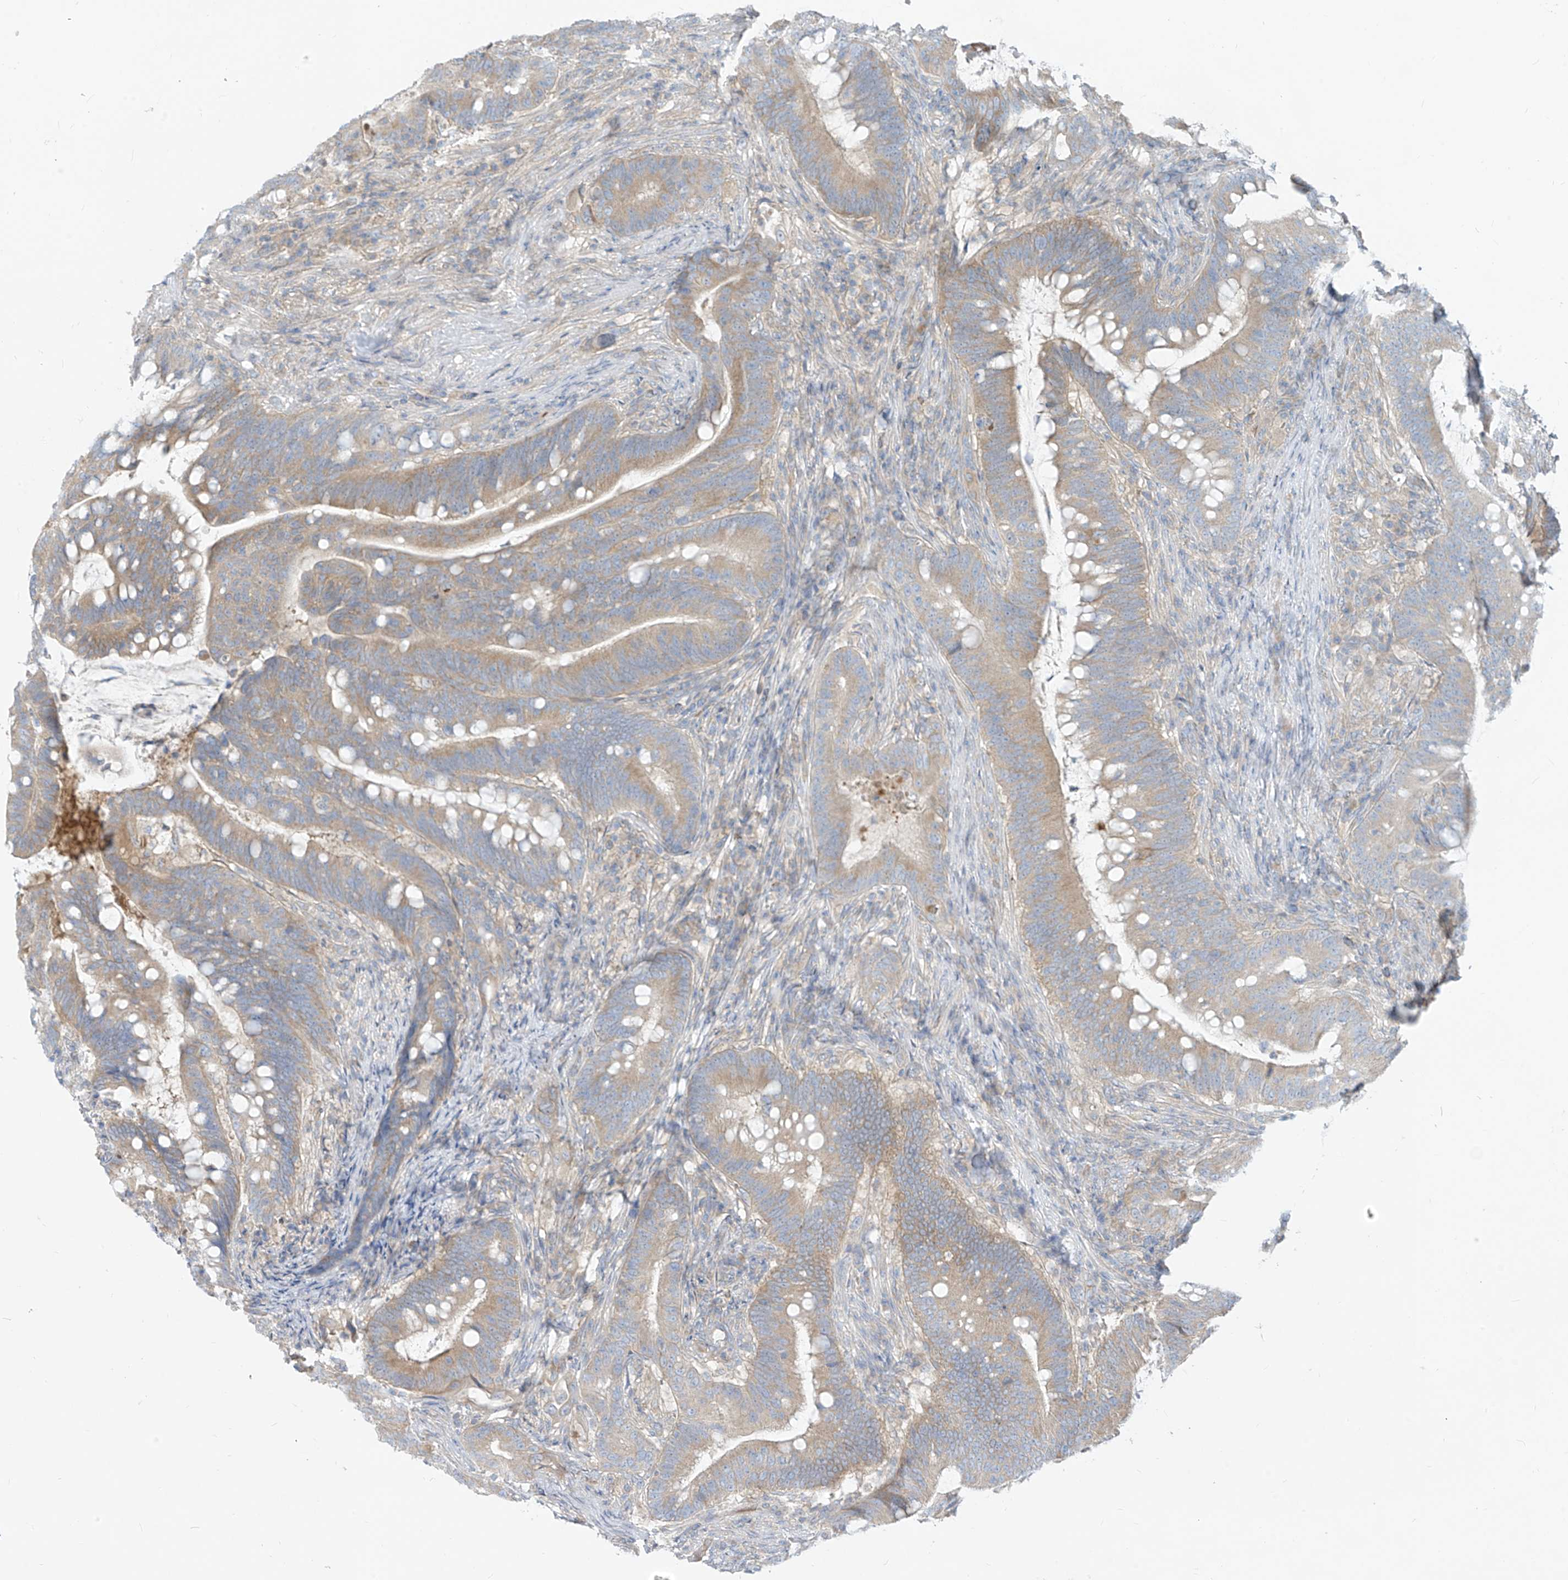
{"staining": {"intensity": "weak", "quantity": "25%-75%", "location": "cytoplasmic/membranous"}, "tissue": "colorectal cancer", "cell_type": "Tumor cells", "image_type": "cancer", "snomed": [{"axis": "morphology", "description": "Adenocarcinoma, NOS"}, {"axis": "topography", "description": "Colon"}], "caption": "About 25%-75% of tumor cells in adenocarcinoma (colorectal) display weak cytoplasmic/membranous protein staining as visualized by brown immunohistochemical staining.", "gene": "DGKQ", "patient": {"sex": "female", "age": 66}}